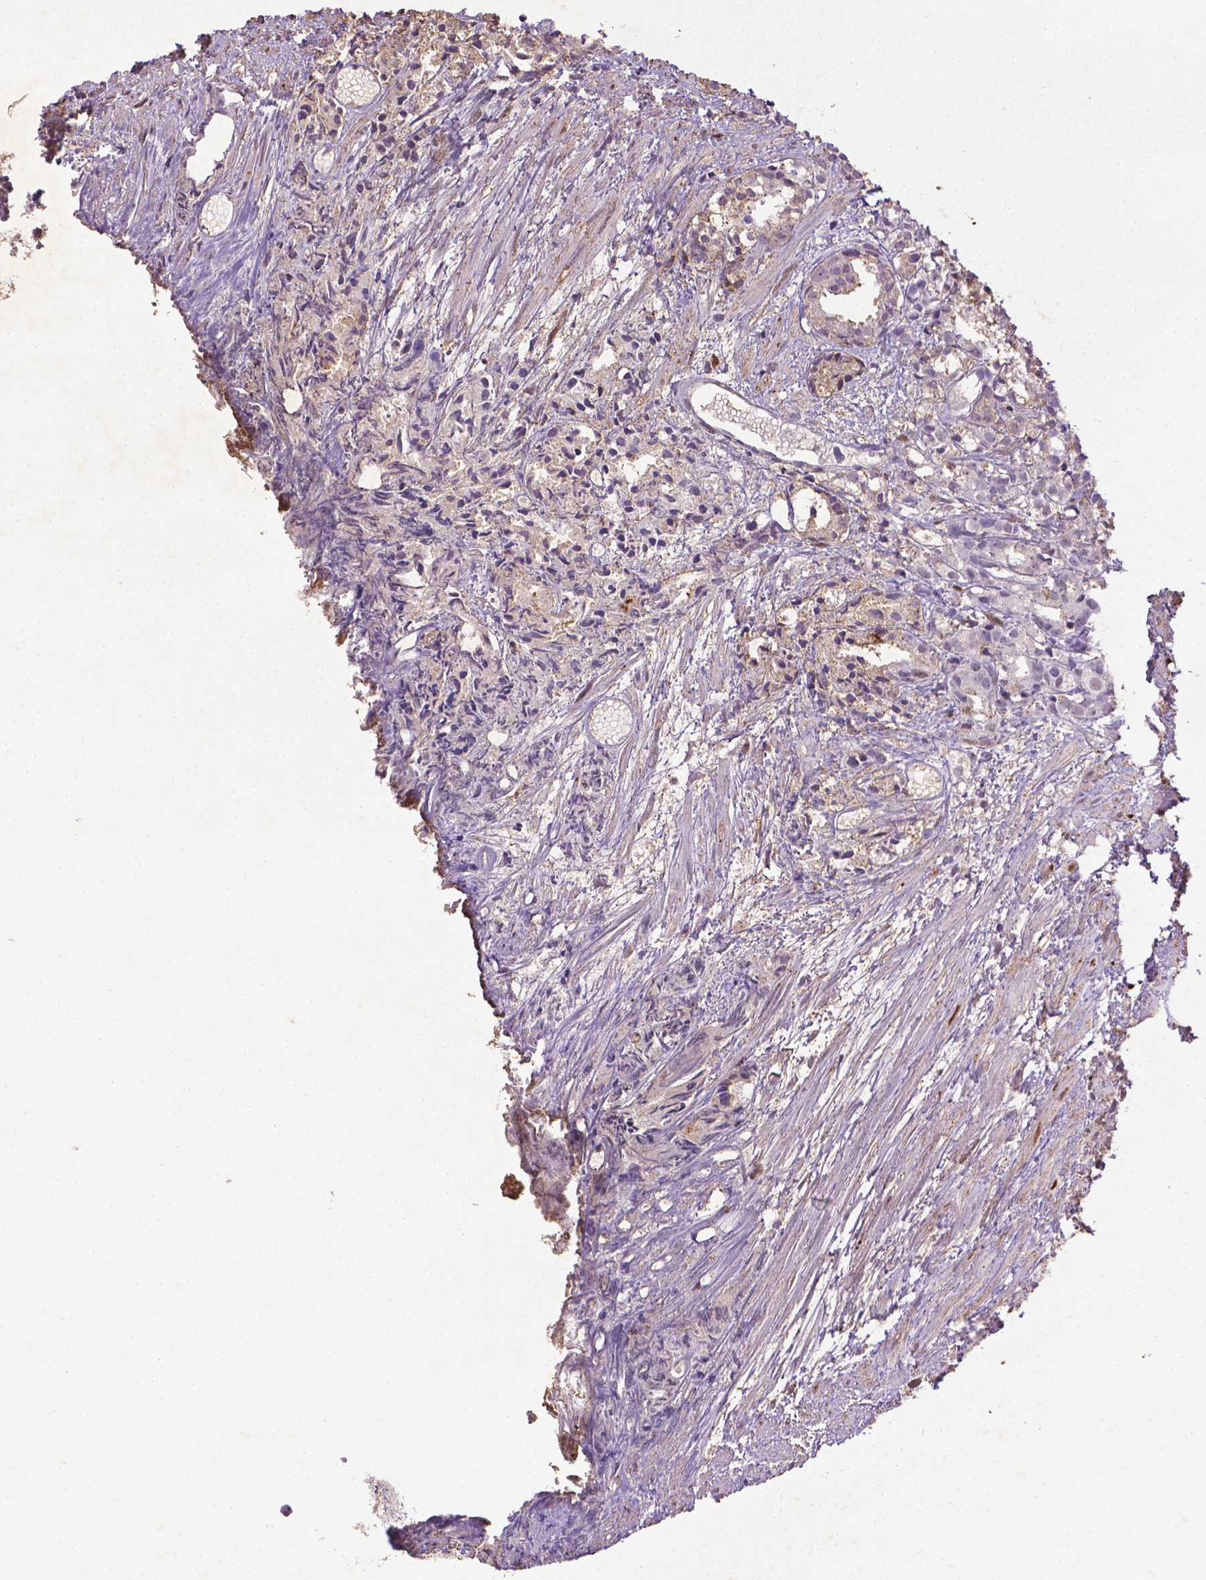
{"staining": {"intensity": "moderate", "quantity": "<25%", "location": "cytoplasmic/membranous"}, "tissue": "prostate cancer", "cell_type": "Tumor cells", "image_type": "cancer", "snomed": [{"axis": "morphology", "description": "Adenocarcinoma, High grade"}, {"axis": "topography", "description": "Prostate"}], "caption": "A high-resolution micrograph shows immunohistochemistry staining of prostate cancer (adenocarcinoma (high-grade)), which demonstrates moderate cytoplasmic/membranous positivity in approximately <25% of tumor cells. The staining was performed using DAB, with brown indicating positive protein expression. Nuclei are stained blue with hematoxylin.", "gene": "CDKN1A", "patient": {"sex": "male", "age": 79}}